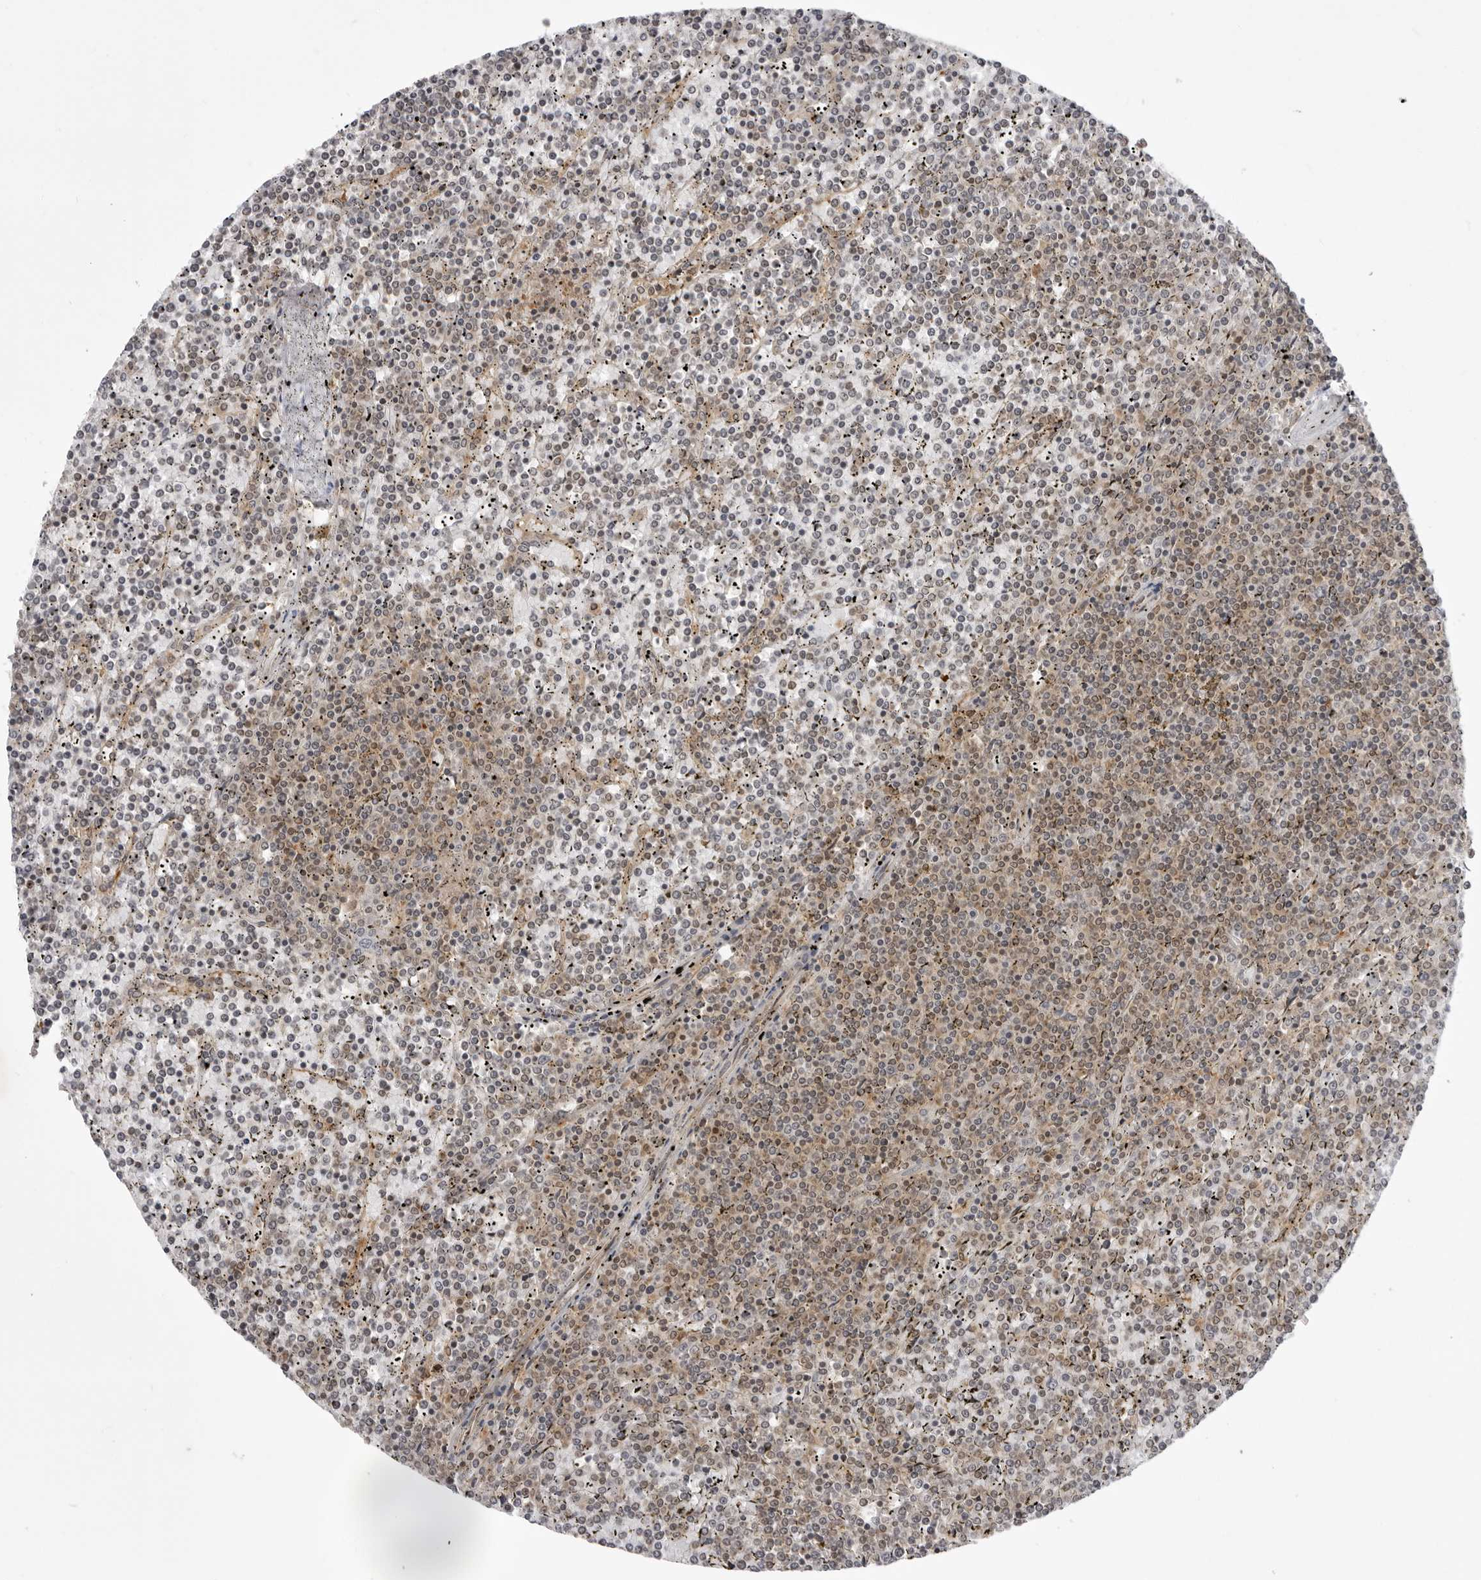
{"staining": {"intensity": "weak", "quantity": "25%-75%", "location": "cytoplasmic/membranous"}, "tissue": "lymphoma", "cell_type": "Tumor cells", "image_type": "cancer", "snomed": [{"axis": "morphology", "description": "Malignant lymphoma, non-Hodgkin's type, Low grade"}, {"axis": "topography", "description": "Spleen"}], "caption": "IHC micrograph of human lymphoma stained for a protein (brown), which displays low levels of weak cytoplasmic/membranous positivity in about 25%-75% of tumor cells.", "gene": "USP43", "patient": {"sex": "female", "age": 19}}